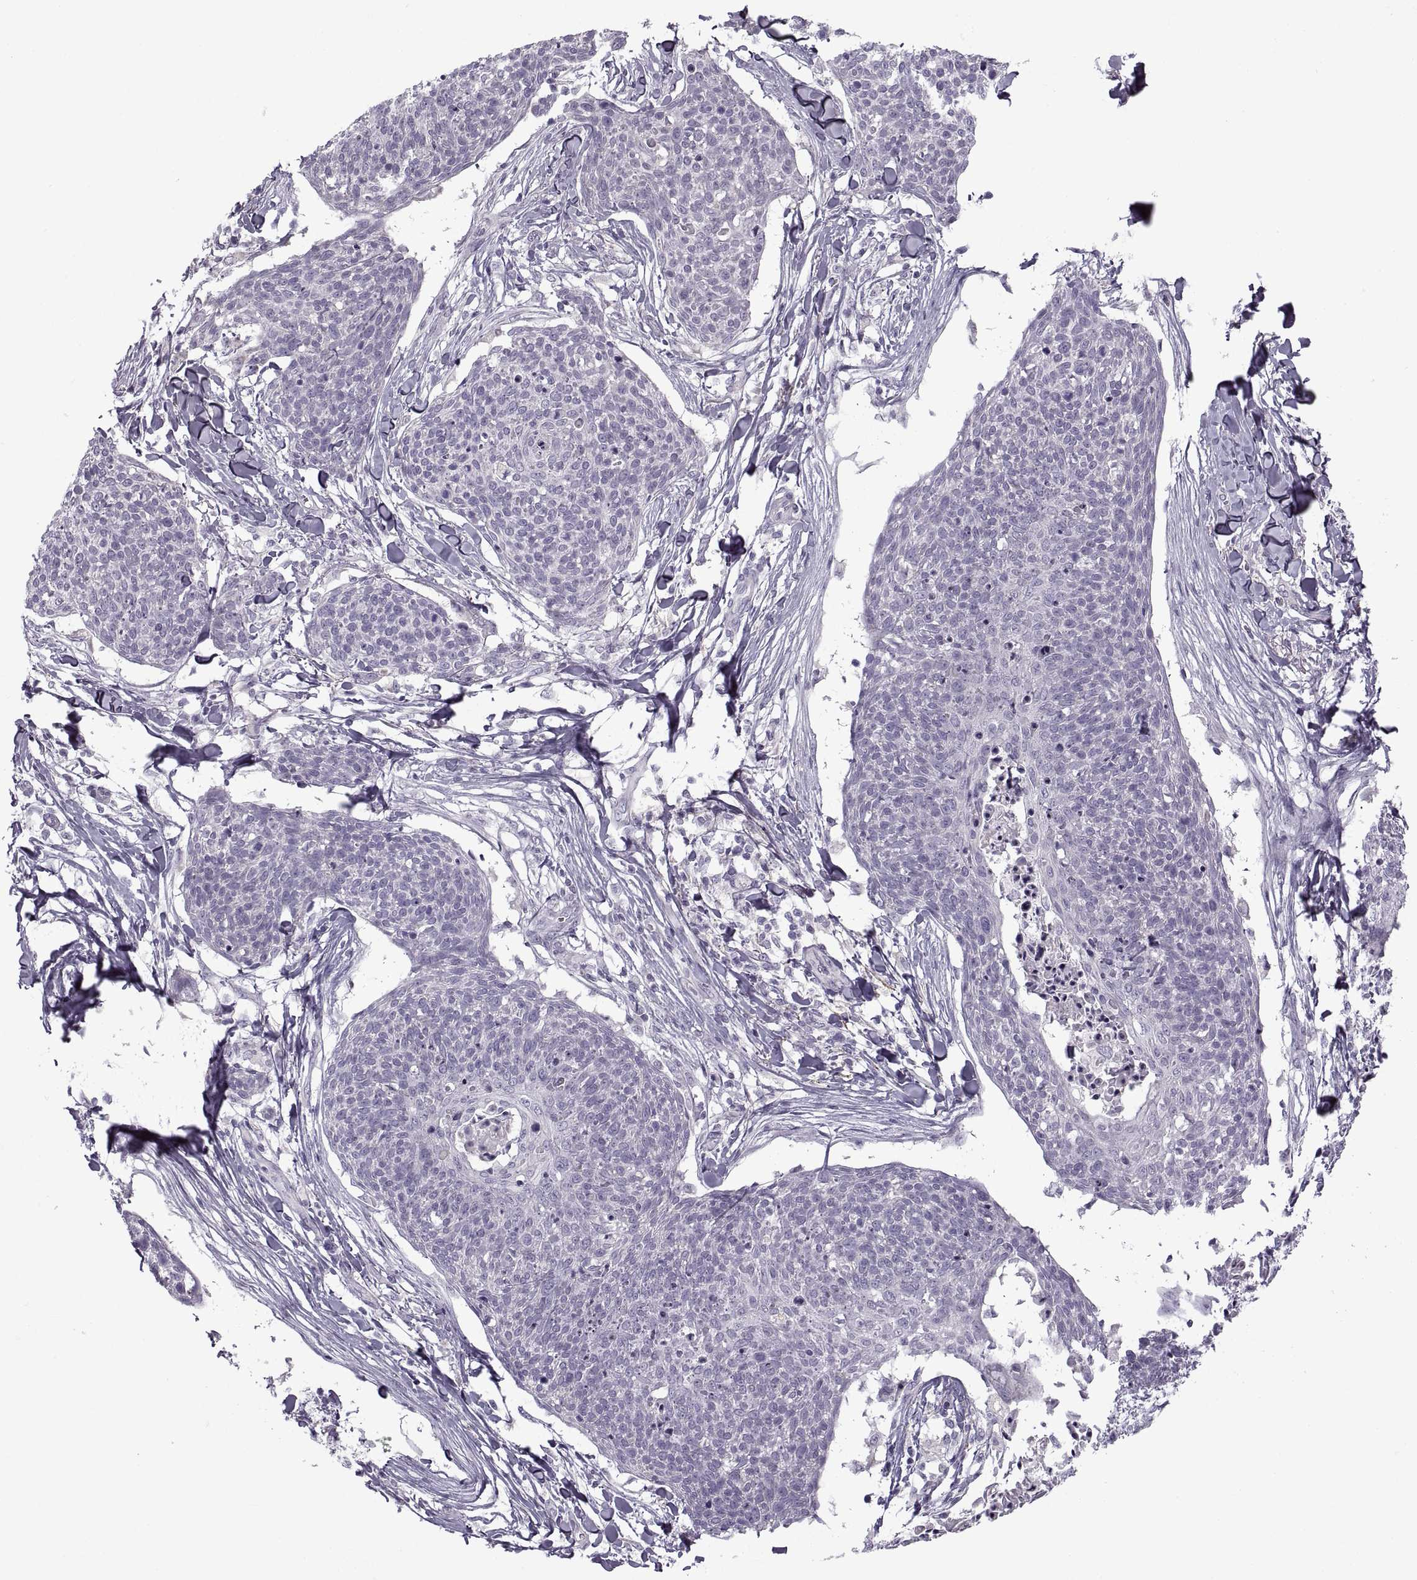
{"staining": {"intensity": "negative", "quantity": "none", "location": "none"}, "tissue": "skin cancer", "cell_type": "Tumor cells", "image_type": "cancer", "snomed": [{"axis": "morphology", "description": "Squamous cell carcinoma, NOS"}, {"axis": "topography", "description": "Skin"}, {"axis": "topography", "description": "Vulva"}], "caption": "High power microscopy image of an IHC micrograph of skin cancer, revealing no significant positivity in tumor cells.", "gene": "PIERCE1", "patient": {"sex": "female", "age": 75}}